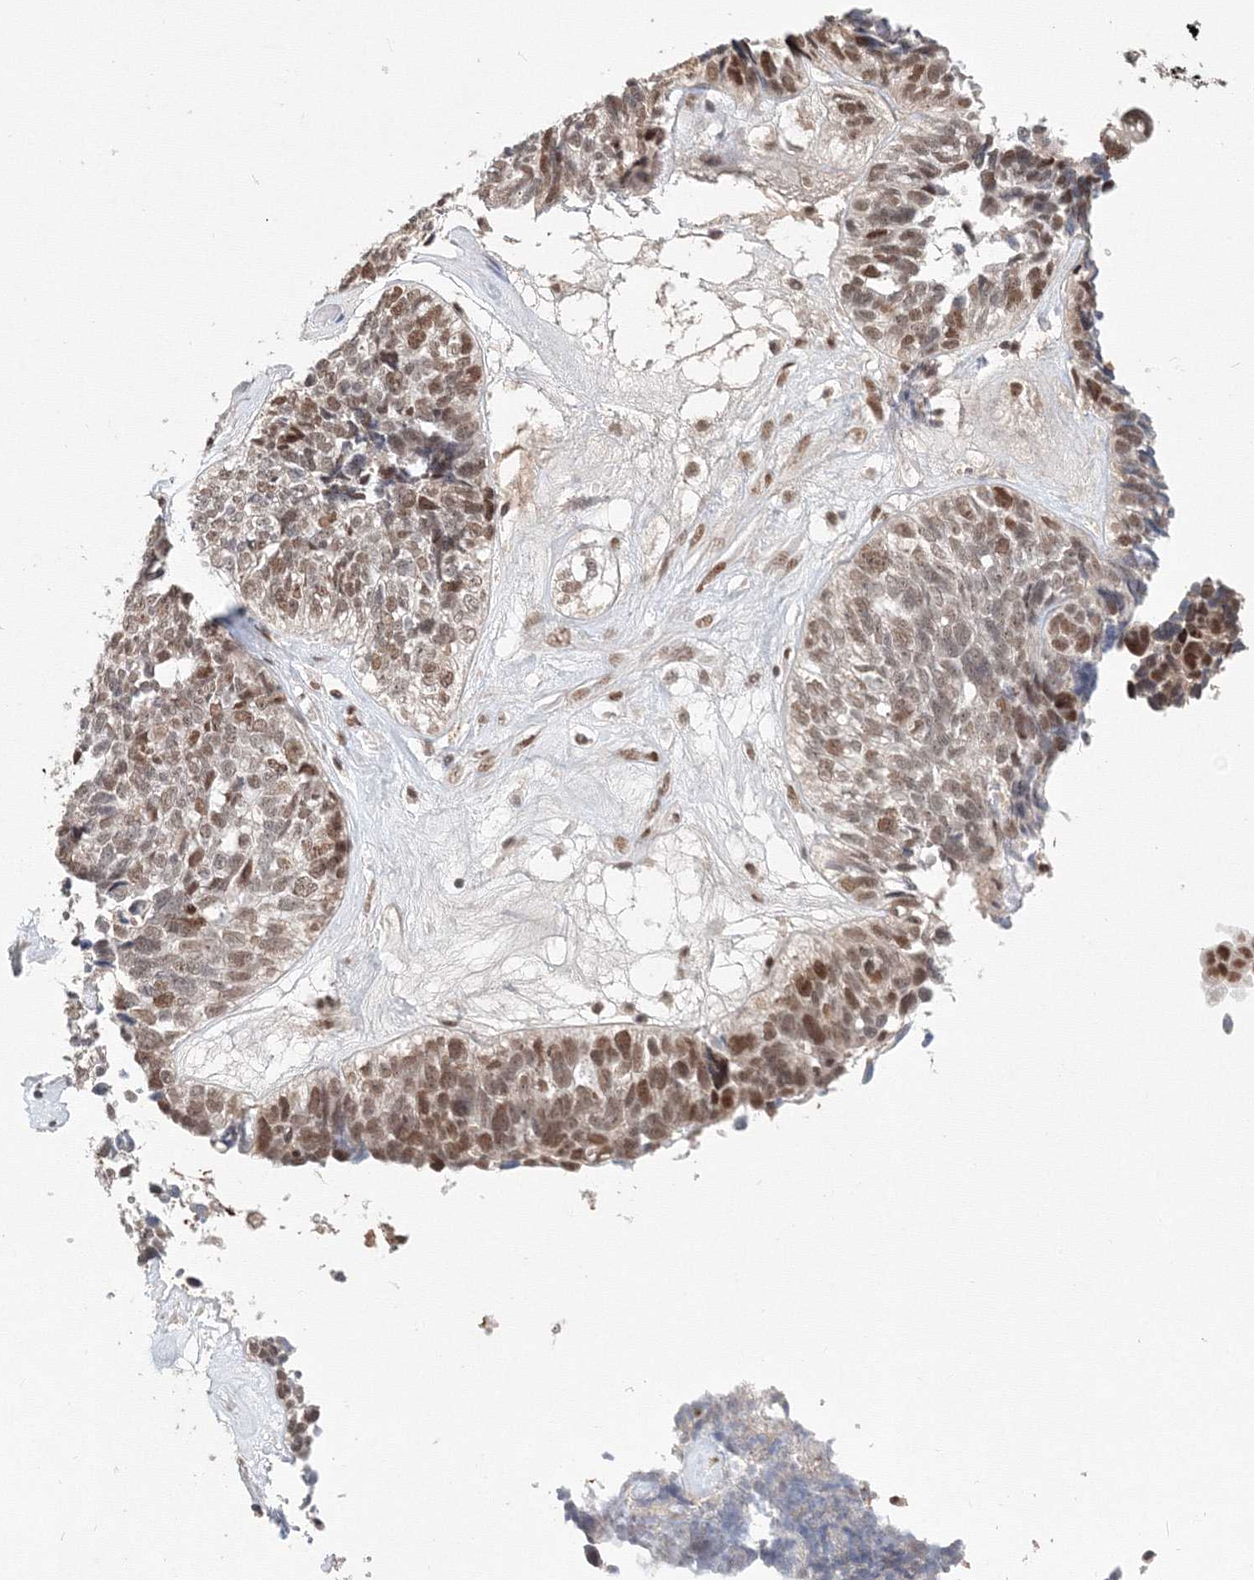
{"staining": {"intensity": "moderate", "quantity": ">75%", "location": "nuclear"}, "tissue": "ovarian cancer", "cell_type": "Tumor cells", "image_type": "cancer", "snomed": [{"axis": "morphology", "description": "Cystadenocarcinoma, serous, NOS"}, {"axis": "topography", "description": "Ovary"}], "caption": "There is medium levels of moderate nuclear positivity in tumor cells of ovarian serous cystadenocarcinoma, as demonstrated by immunohistochemical staining (brown color).", "gene": "IWS1", "patient": {"sex": "female", "age": 79}}